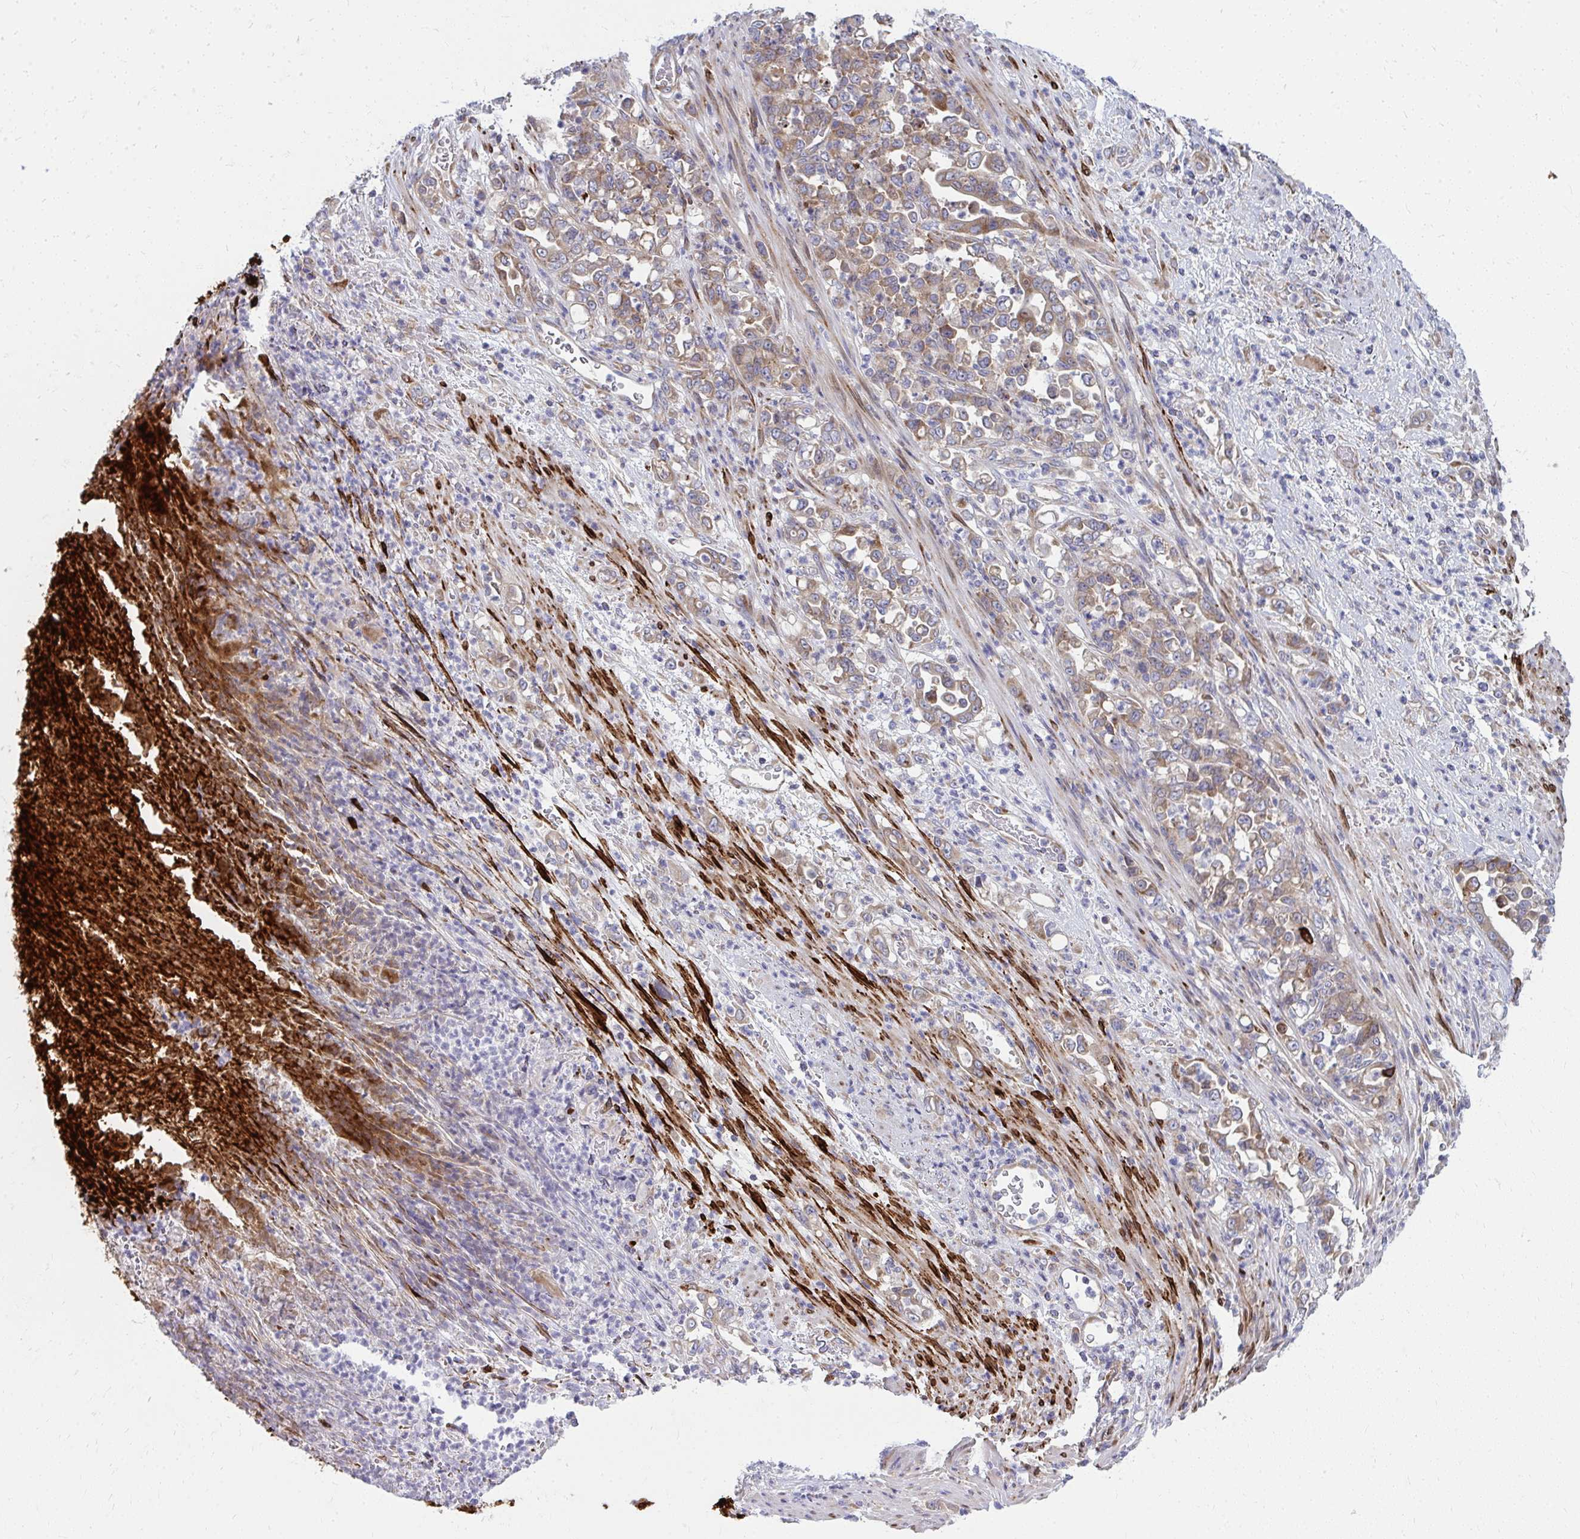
{"staining": {"intensity": "moderate", "quantity": "25%-75%", "location": "cytoplasmic/membranous"}, "tissue": "stomach cancer", "cell_type": "Tumor cells", "image_type": "cancer", "snomed": [{"axis": "morphology", "description": "Normal tissue, NOS"}, {"axis": "morphology", "description": "Adenocarcinoma, NOS"}, {"axis": "topography", "description": "Stomach"}], "caption": "An immunohistochemistry (IHC) photomicrograph of neoplastic tissue is shown. Protein staining in brown highlights moderate cytoplasmic/membranous positivity in stomach adenocarcinoma within tumor cells.", "gene": "GFPT2", "patient": {"sex": "female", "age": 79}}